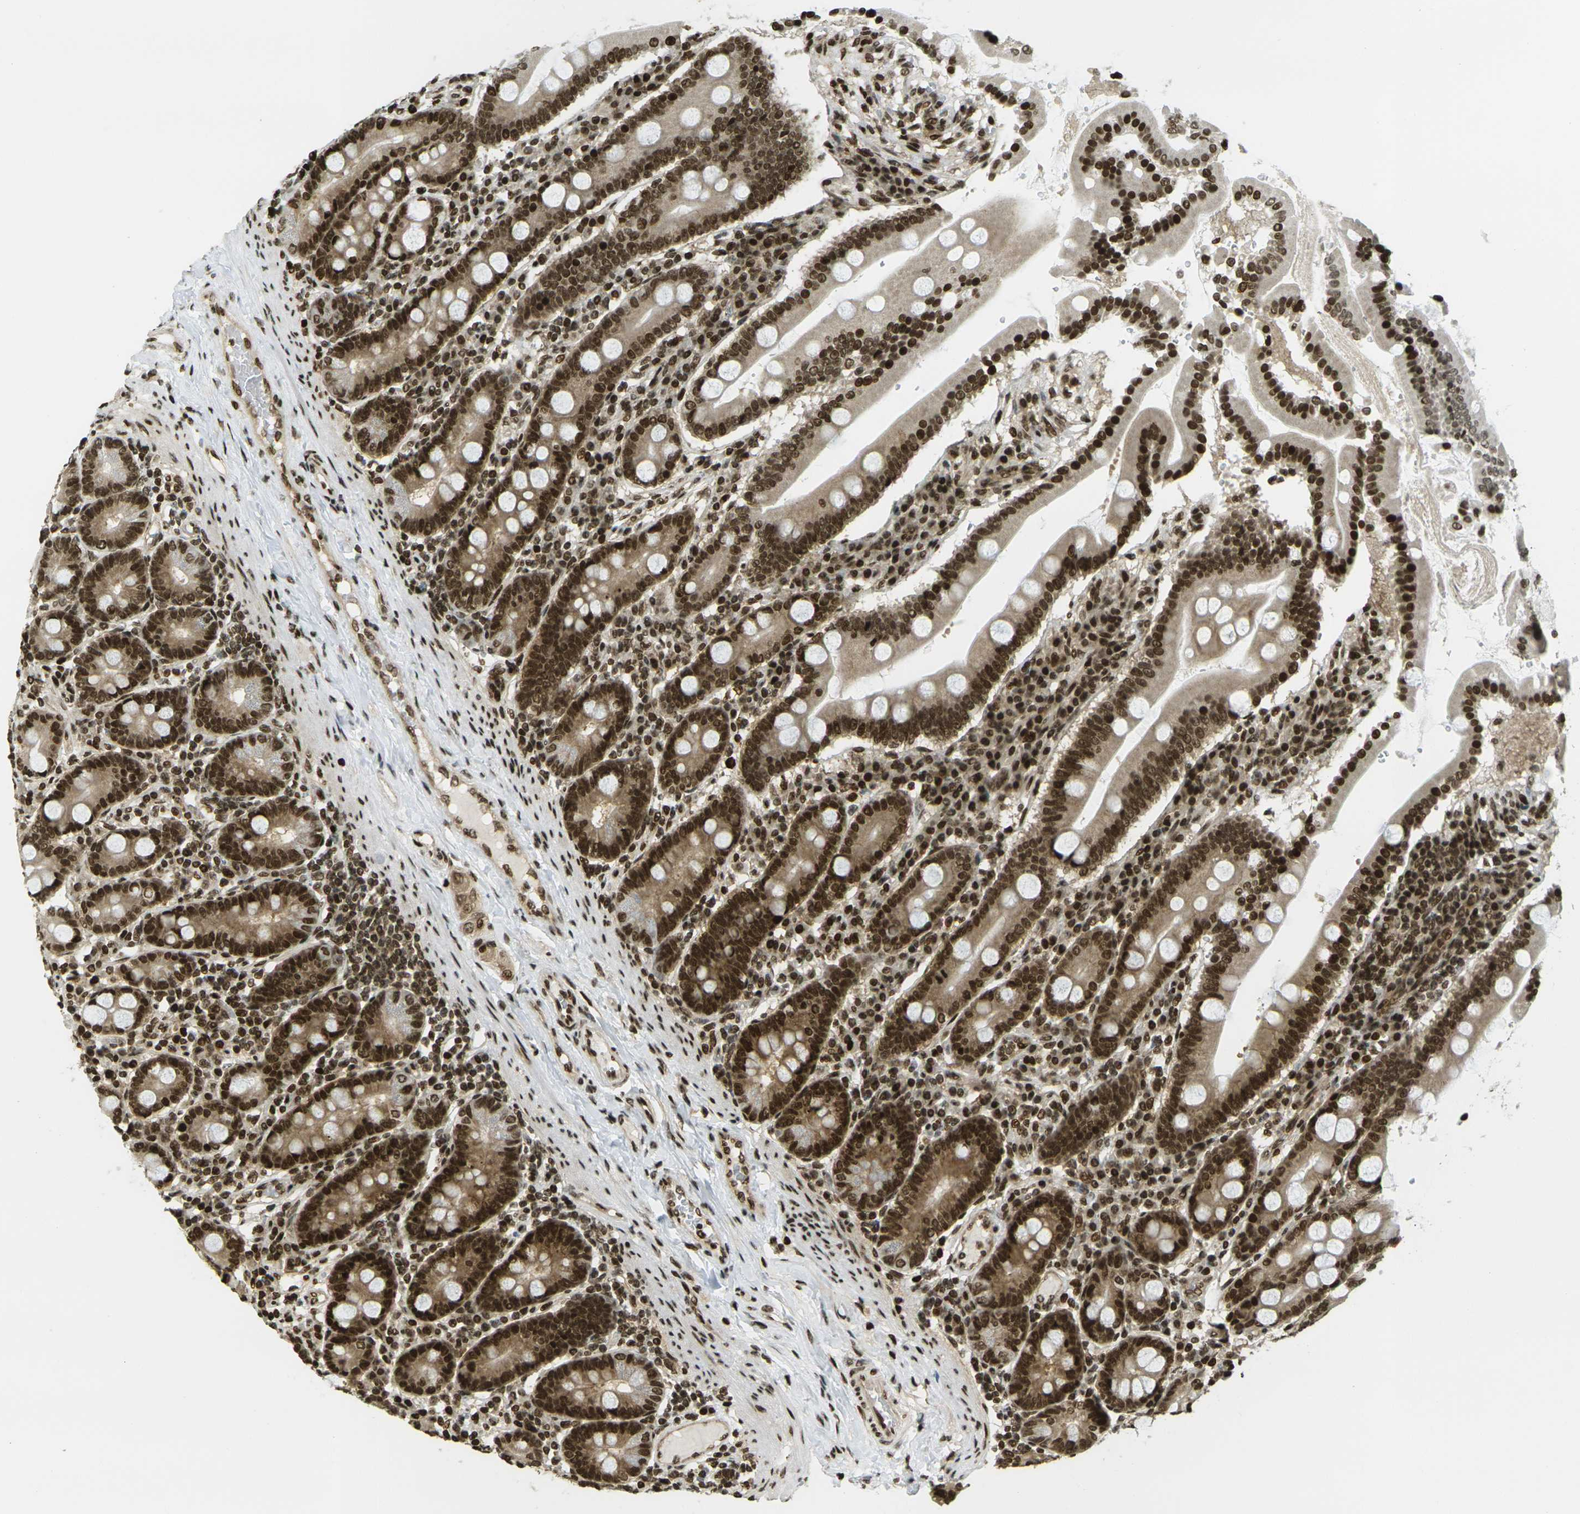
{"staining": {"intensity": "strong", "quantity": ">75%", "location": "nuclear"}, "tissue": "duodenum", "cell_type": "Glandular cells", "image_type": "normal", "snomed": [{"axis": "morphology", "description": "Normal tissue, NOS"}, {"axis": "topography", "description": "Duodenum"}], "caption": "The photomicrograph reveals immunohistochemical staining of unremarkable duodenum. There is strong nuclear staining is identified in about >75% of glandular cells. (DAB (3,3'-diaminobenzidine) IHC with brightfield microscopy, high magnification).", "gene": "RUVBL2", "patient": {"sex": "male", "age": 50}}